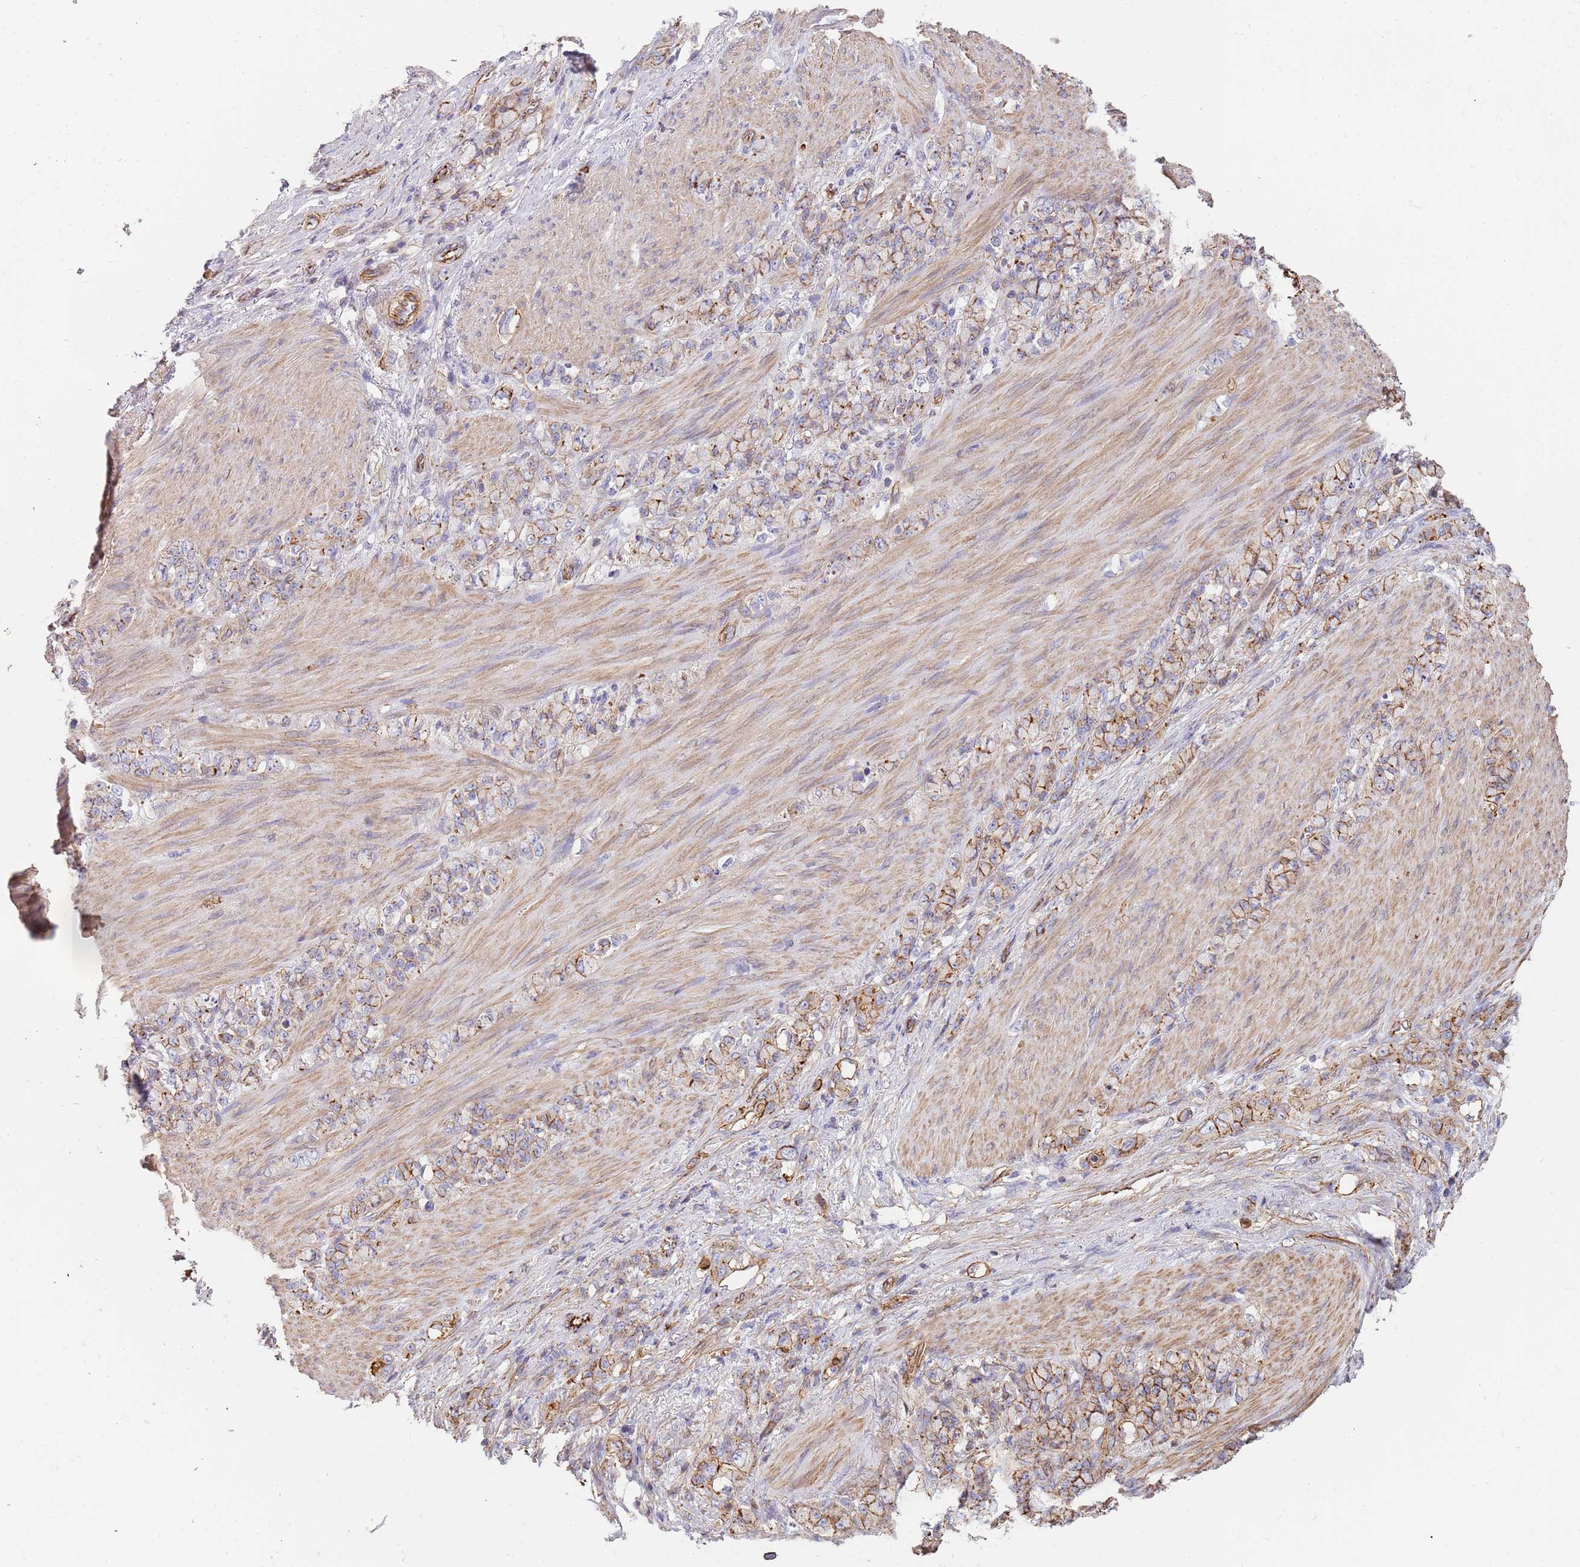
{"staining": {"intensity": "moderate", "quantity": "25%-75%", "location": "cytoplasmic/membranous"}, "tissue": "stomach cancer", "cell_type": "Tumor cells", "image_type": "cancer", "snomed": [{"axis": "morphology", "description": "Normal tissue, NOS"}, {"axis": "morphology", "description": "Adenocarcinoma, NOS"}, {"axis": "topography", "description": "Stomach"}], "caption": "Immunohistochemical staining of adenocarcinoma (stomach) demonstrates moderate cytoplasmic/membranous protein staining in approximately 25%-75% of tumor cells.", "gene": "GFRAL", "patient": {"sex": "female", "age": 79}}